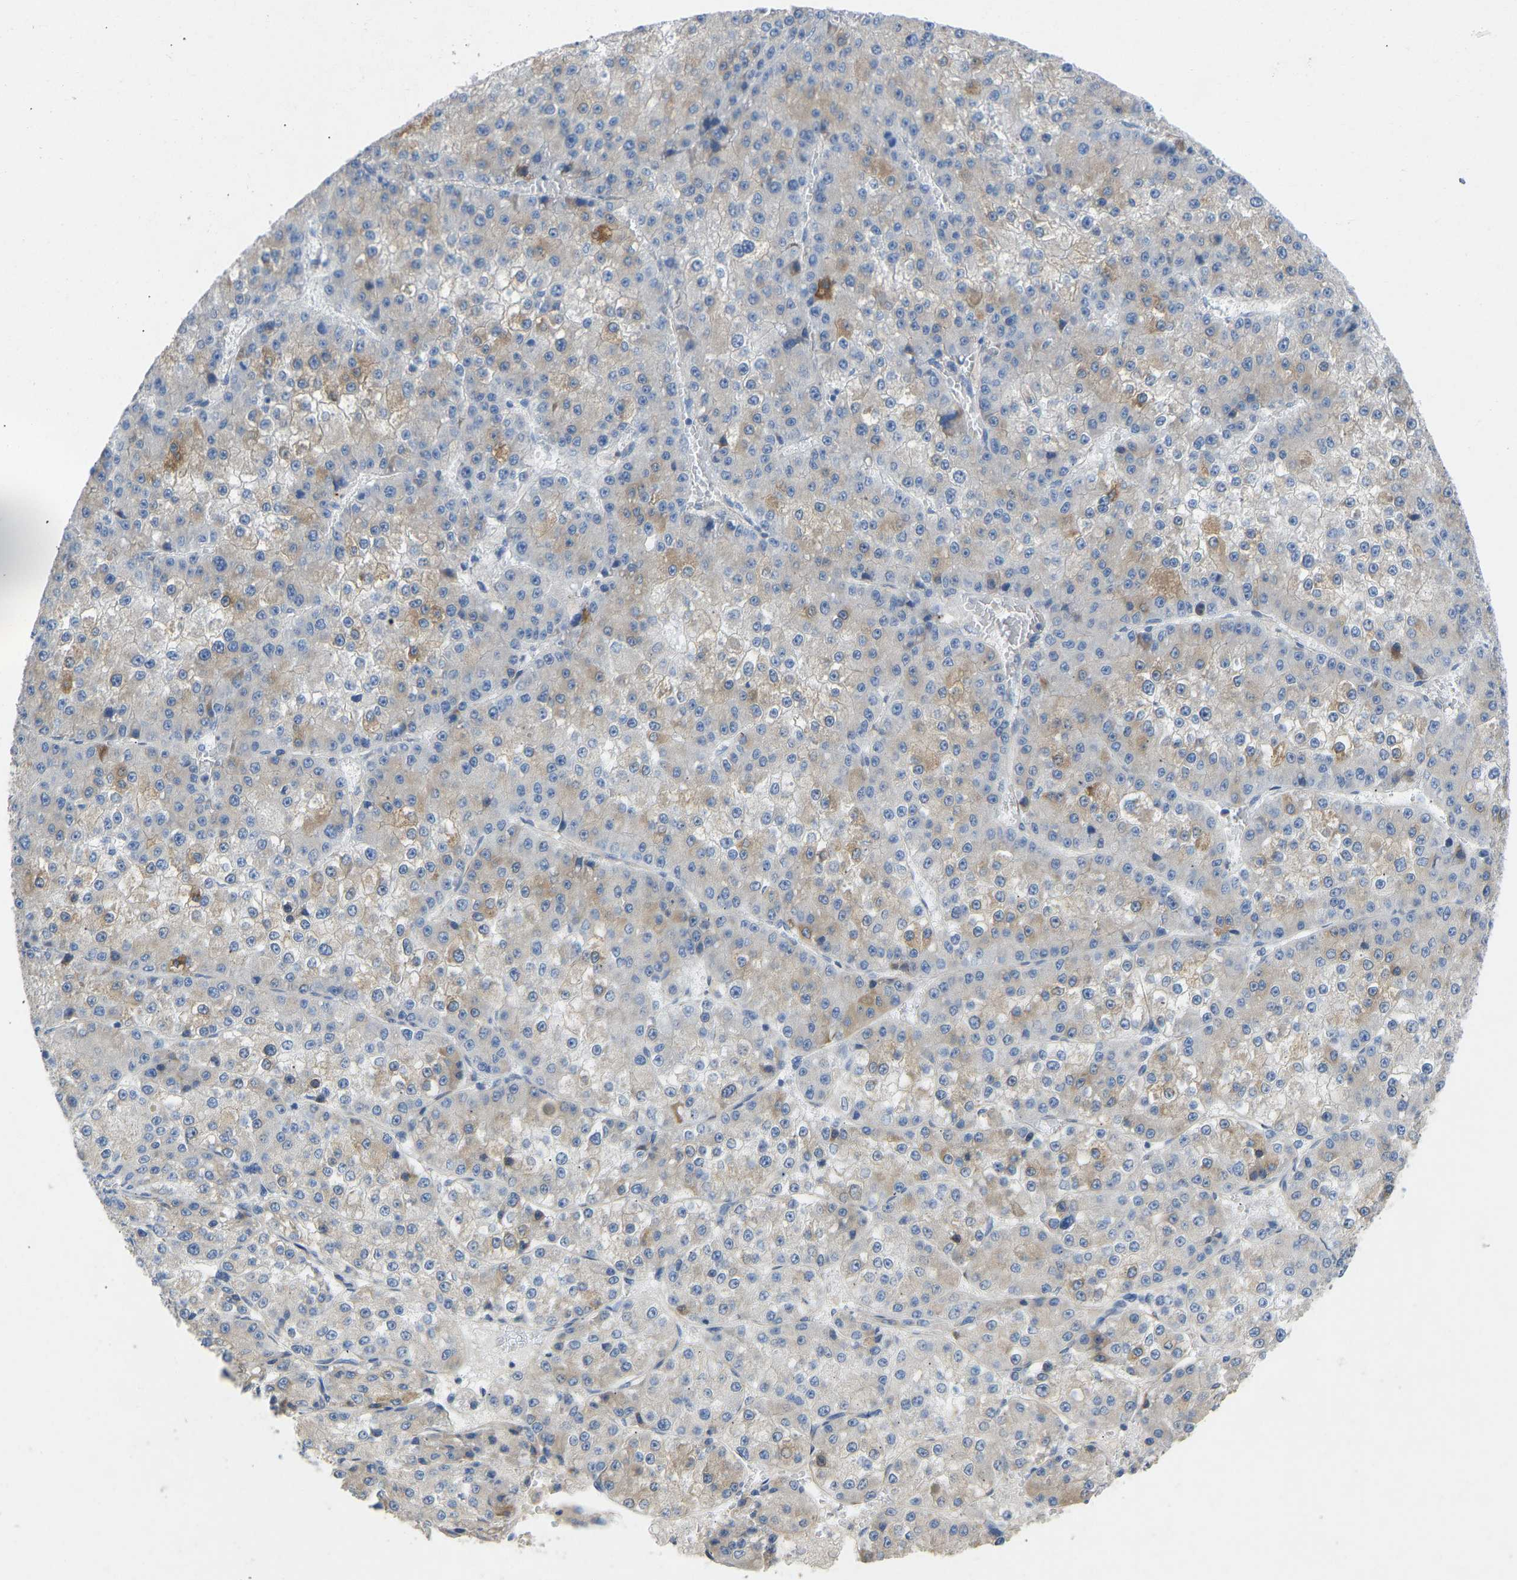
{"staining": {"intensity": "moderate", "quantity": "<25%", "location": "cytoplasmic/membranous"}, "tissue": "liver cancer", "cell_type": "Tumor cells", "image_type": "cancer", "snomed": [{"axis": "morphology", "description": "Carcinoma, Hepatocellular, NOS"}, {"axis": "topography", "description": "Liver"}], "caption": "A brown stain highlights moderate cytoplasmic/membranous positivity of a protein in human liver hepatocellular carcinoma tumor cells.", "gene": "TECTA", "patient": {"sex": "female", "age": 73}}